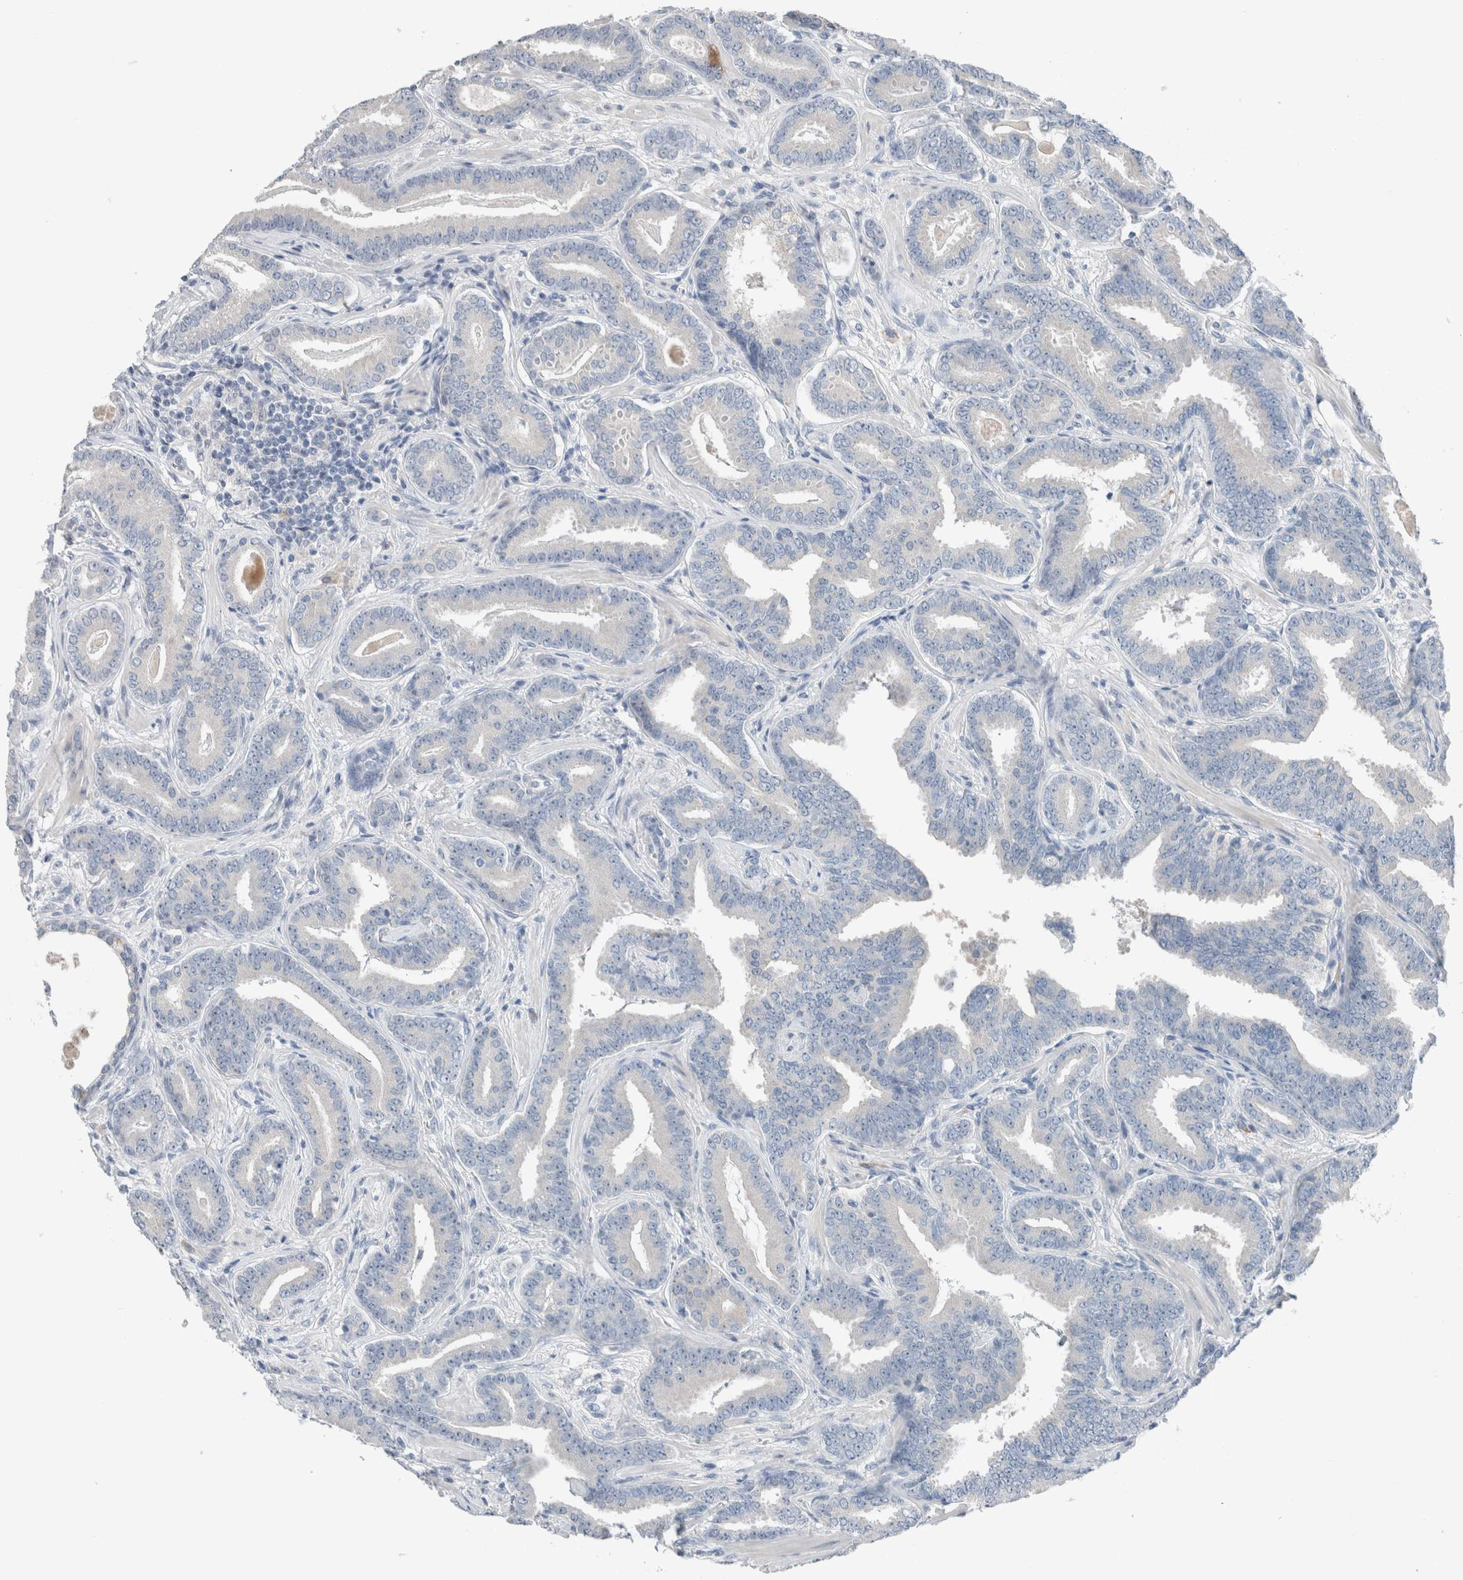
{"staining": {"intensity": "negative", "quantity": "none", "location": "none"}, "tissue": "prostate cancer", "cell_type": "Tumor cells", "image_type": "cancer", "snomed": [{"axis": "morphology", "description": "Adenocarcinoma, Low grade"}, {"axis": "topography", "description": "Prostate"}], "caption": "DAB (3,3'-diaminobenzidine) immunohistochemical staining of adenocarcinoma (low-grade) (prostate) displays no significant expression in tumor cells.", "gene": "DUOX1", "patient": {"sex": "male", "age": 62}}